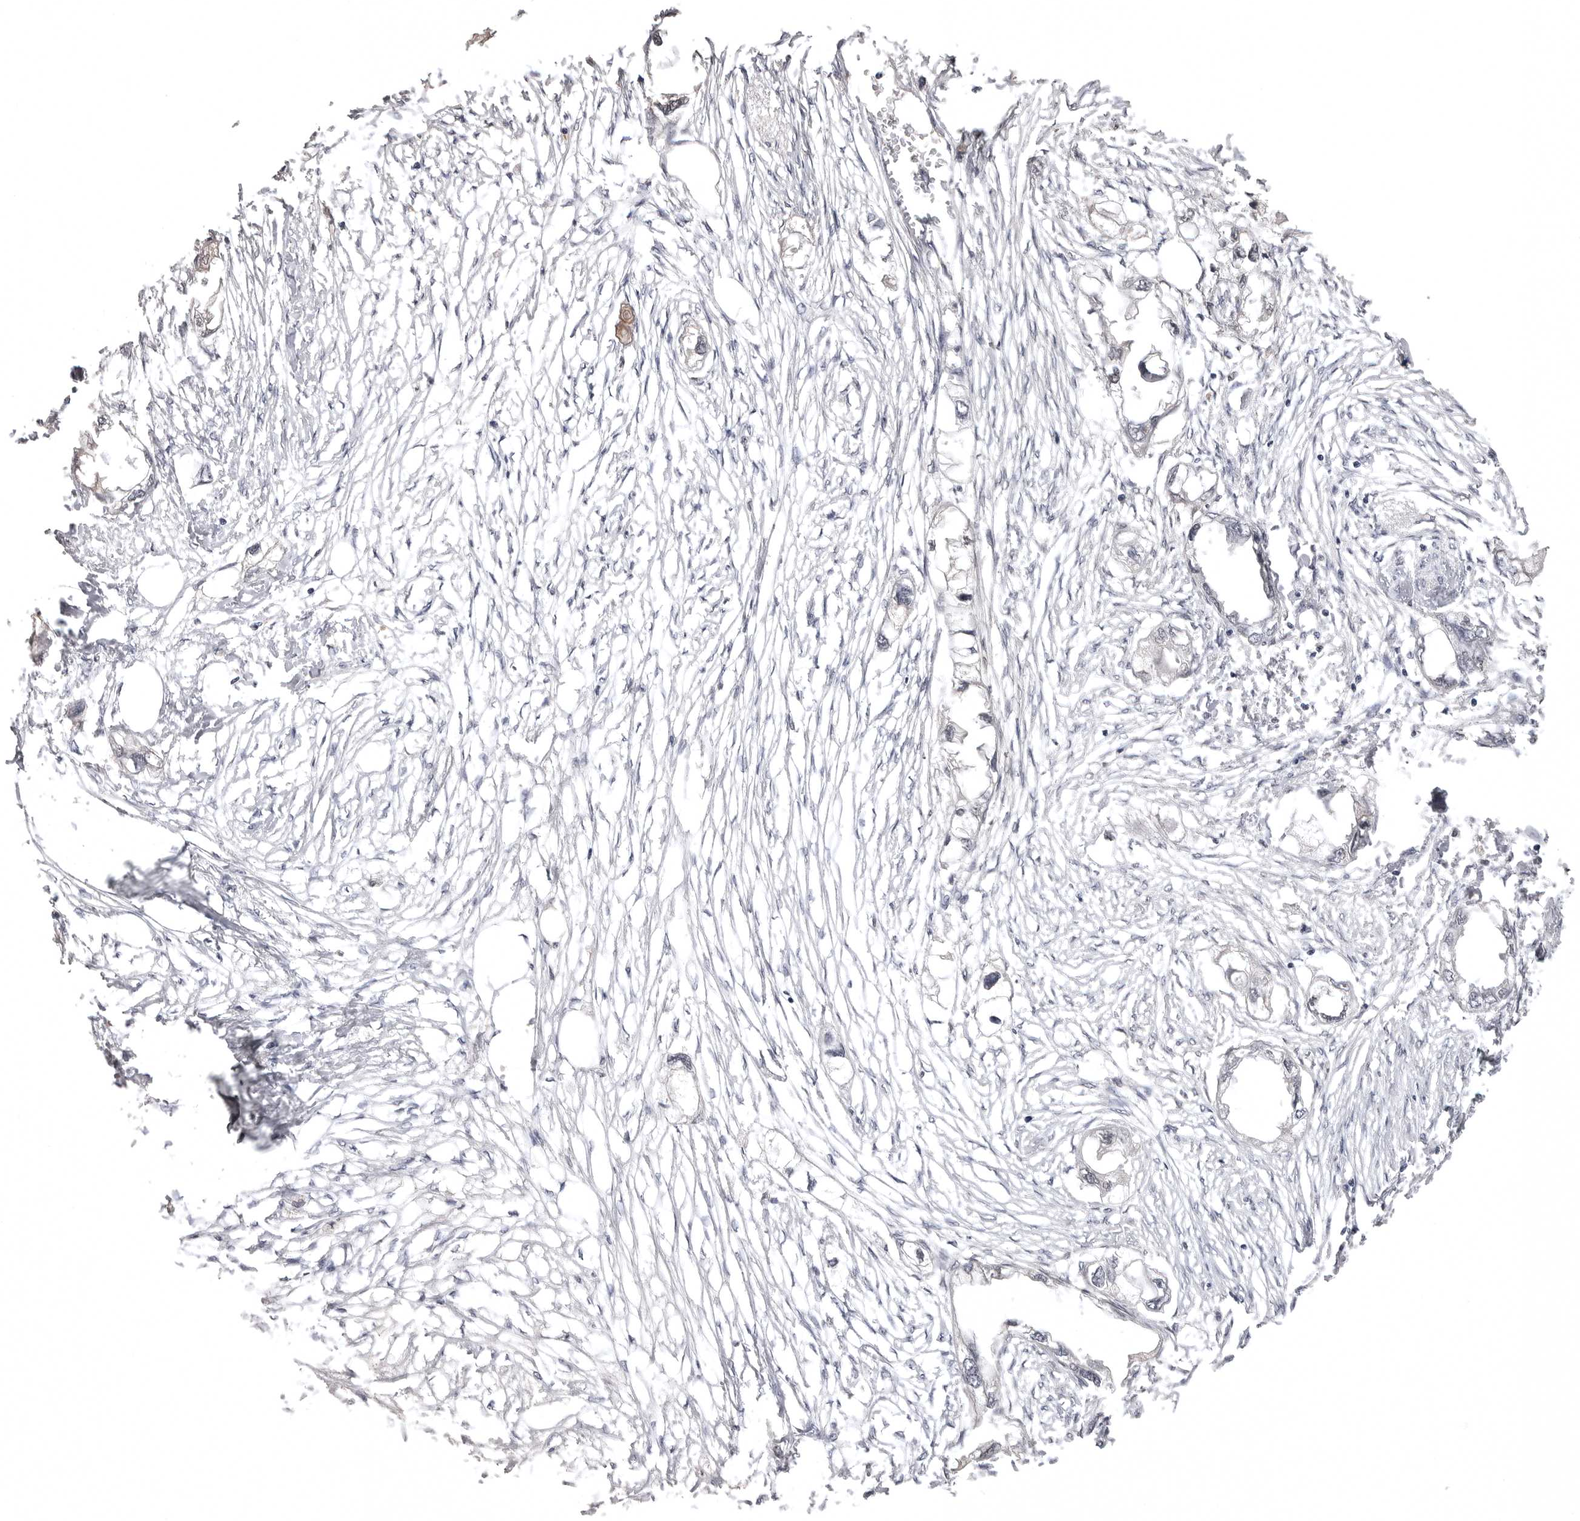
{"staining": {"intensity": "negative", "quantity": "none", "location": "none"}, "tissue": "endometrial cancer", "cell_type": "Tumor cells", "image_type": "cancer", "snomed": [{"axis": "morphology", "description": "Adenocarcinoma, NOS"}, {"axis": "morphology", "description": "Adenocarcinoma, metastatic, NOS"}, {"axis": "topography", "description": "Adipose tissue"}, {"axis": "topography", "description": "Endometrium"}], "caption": "This is an immunohistochemistry (IHC) photomicrograph of endometrial cancer (metastatic adenocarcinoma). There is no positivity in tumor cells.", "gene": "SORBS1", "patient": {"sex": "female", "age": 67}}